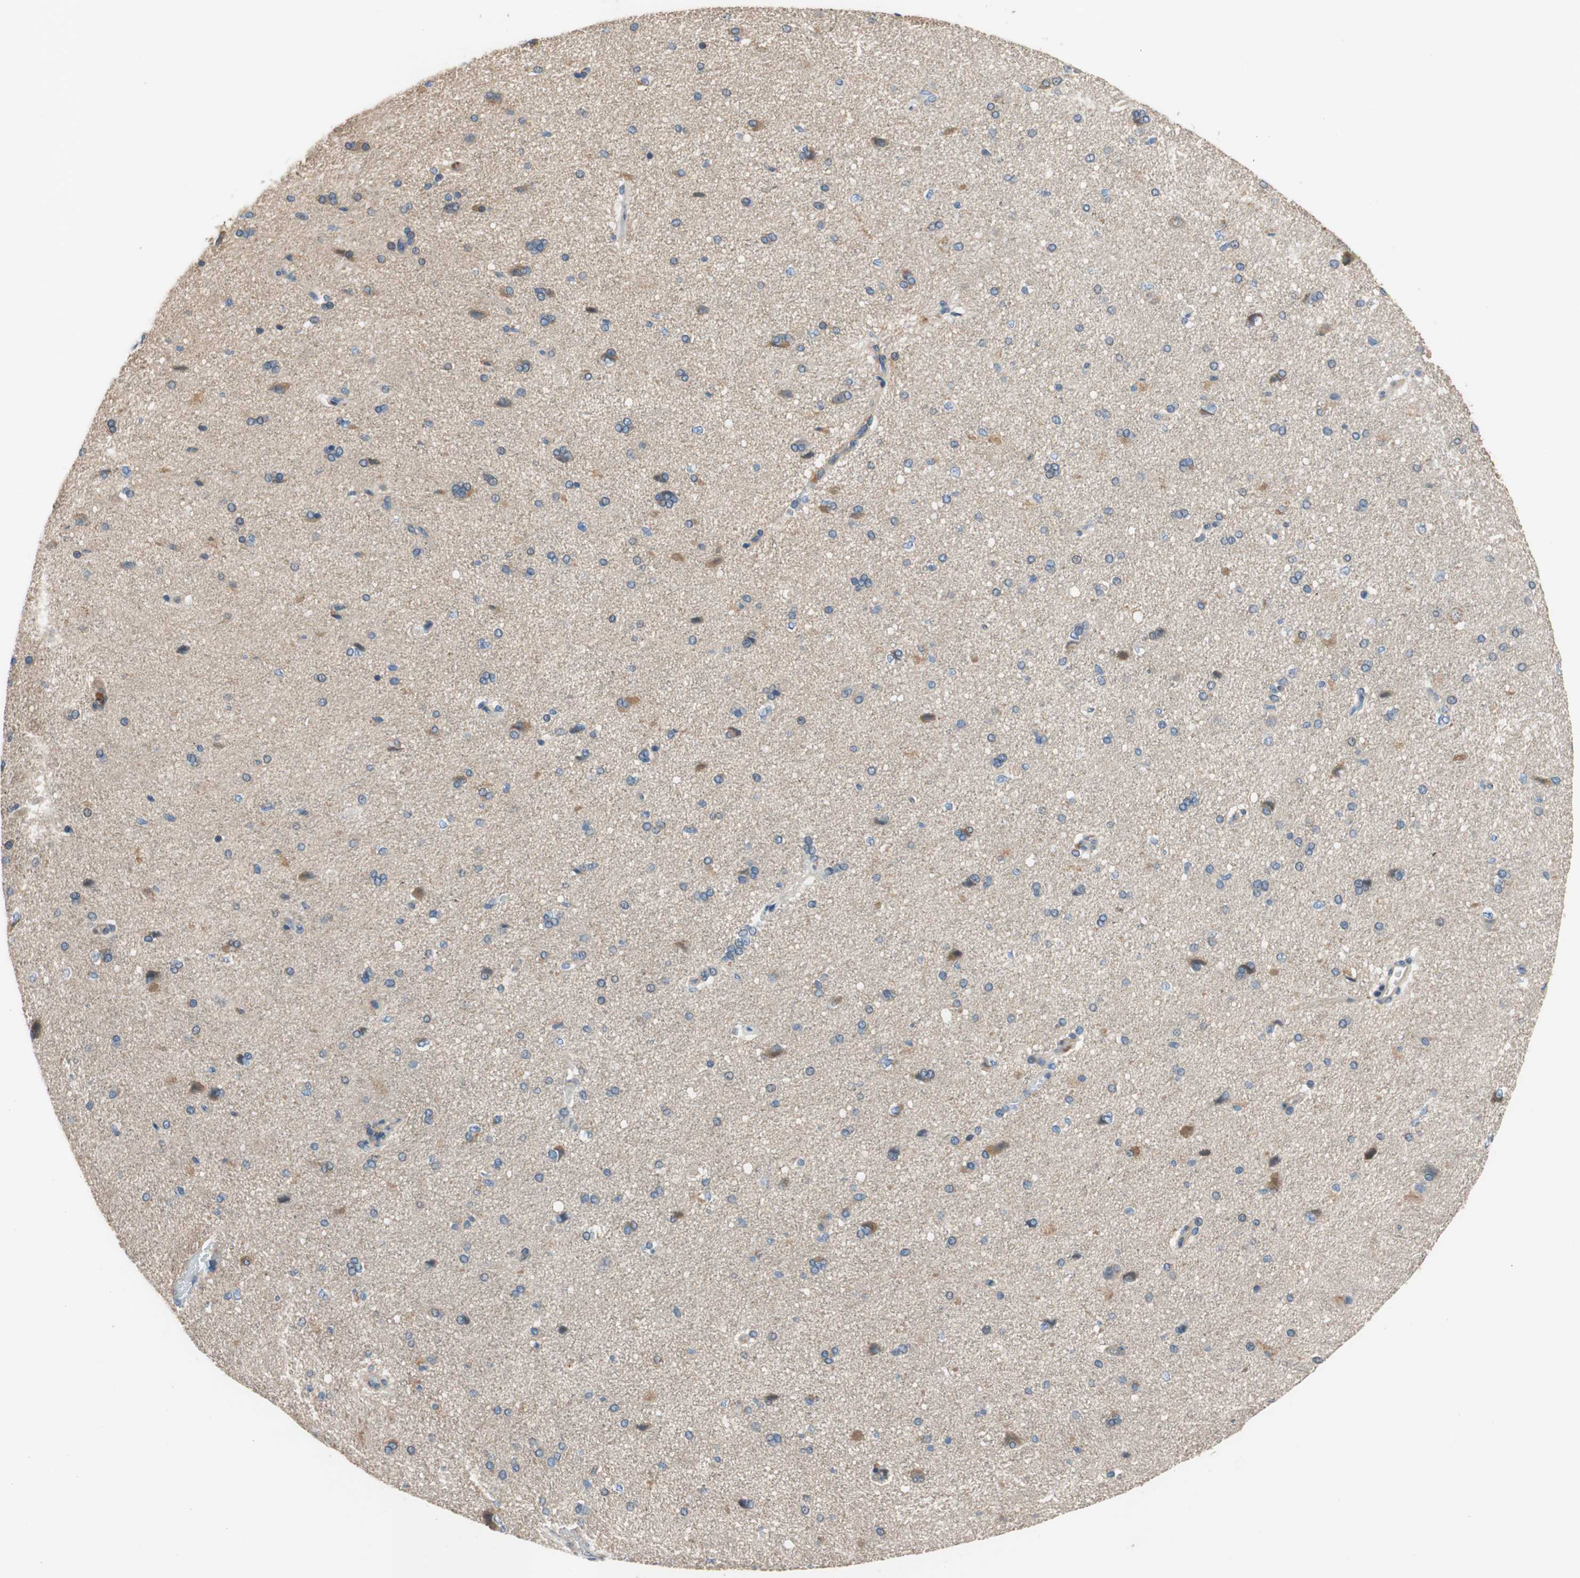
{"staining": {"intensity": "moderate", "quantity": "<25%", "location": "cytoplasmic/membranous"}, "tissue": "cerebral cortex", "cell_type": "Endothelial cells", "image_type": "normal", "snomed": [{"axis": "morphology", "description": "Normal tissue, NOS"}, {"axis": "topography", "description": "Cerebral cortex"}], "caption": "Moderate cytoplasmic/membranous expression is appreciated in approximately <25% of endothelial cells in unremarkable cerebral cortex. The staining was performed using DAB, with brown indicating positive protein expression. Nuclei are stained blue with hematoxylin.", "gene": "CALML3", "patient": {"sex": "male", "age": 62}}